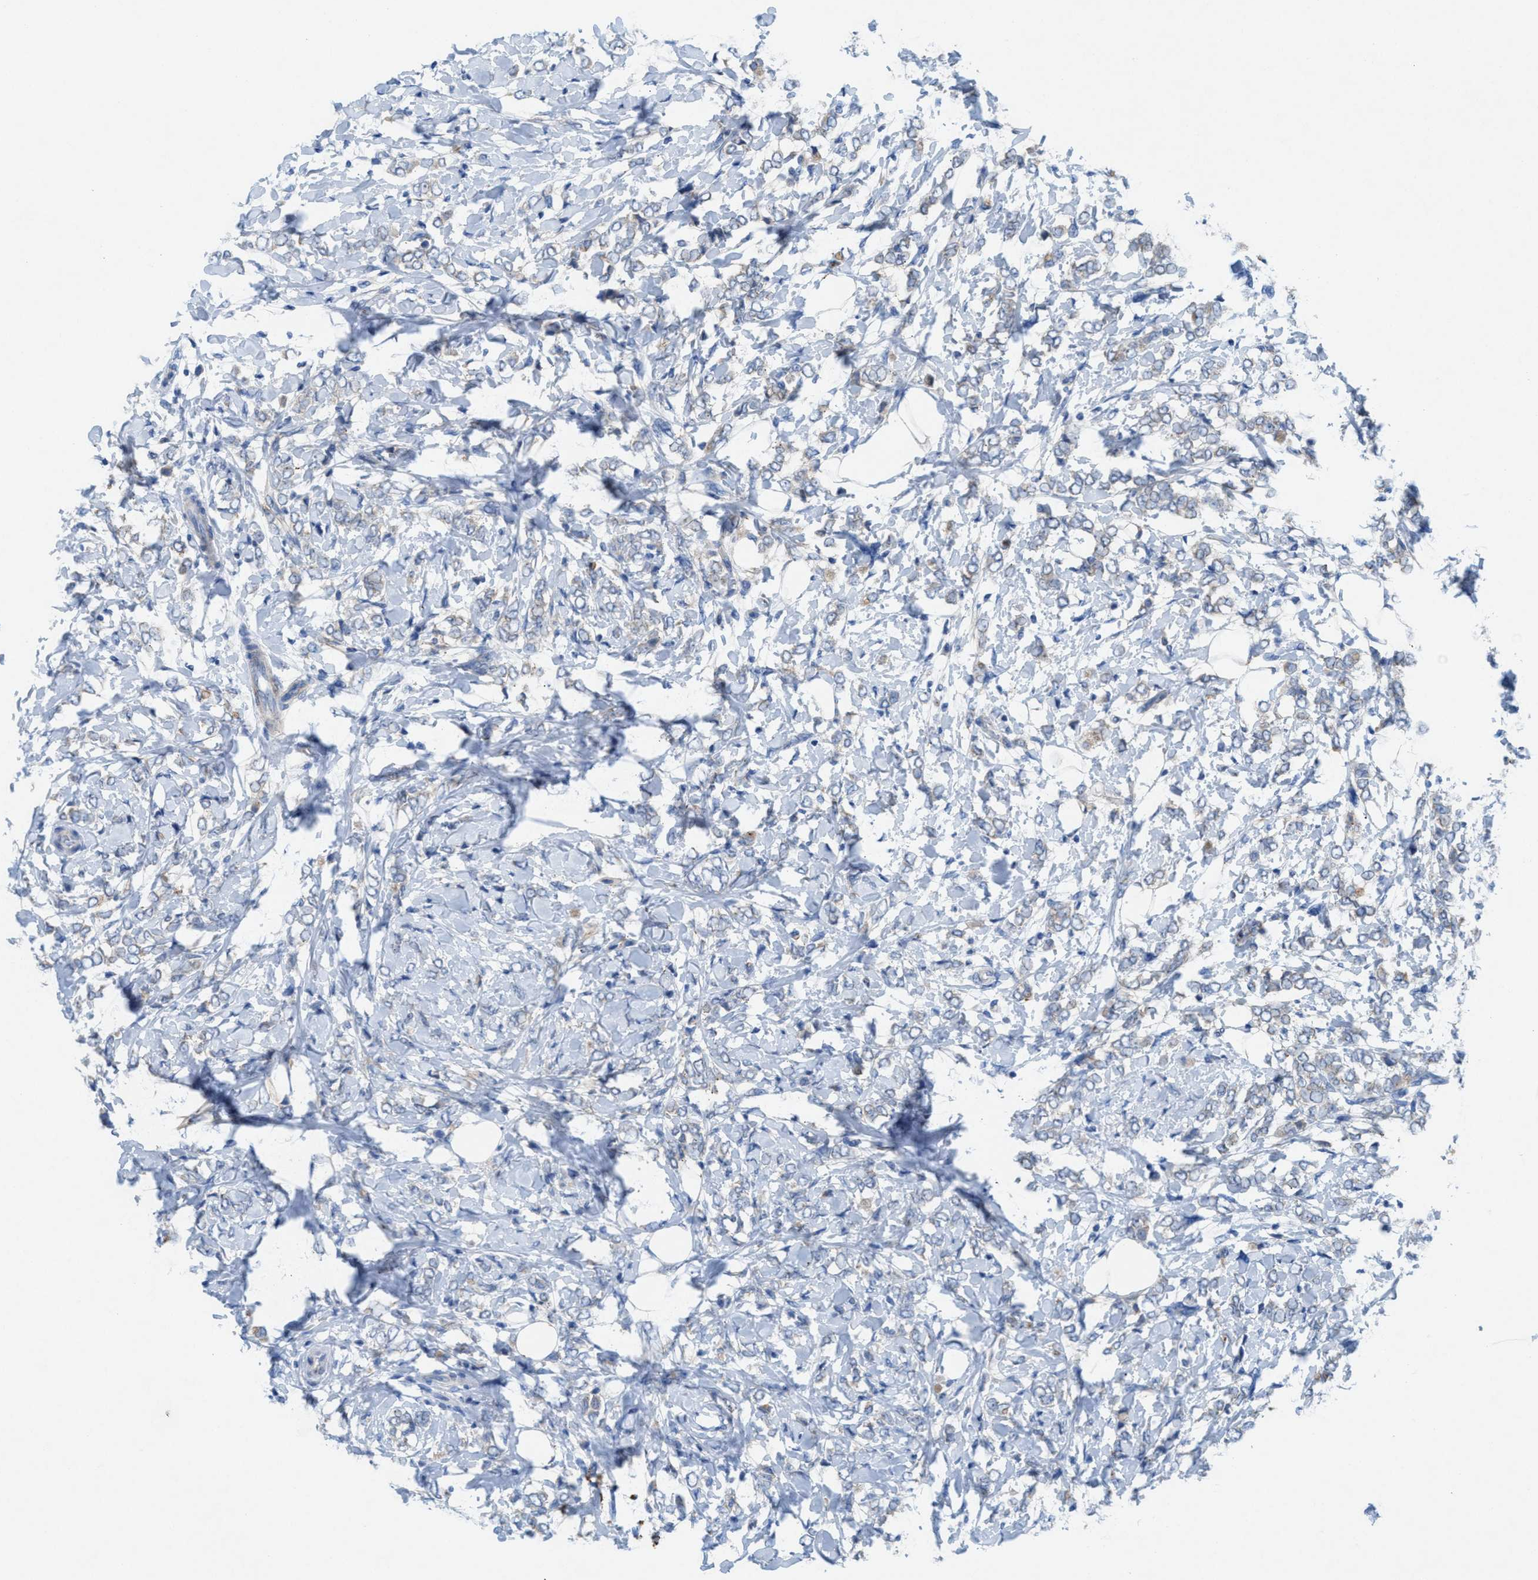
{"staining": {"intensity": "negative", "quantity": "none", "location": "none"}, "tissue": "breast cancer", "cell_type": "Tumor cells", "image_type": "cancer", "snomed": [{"axis": "morphology", "description": "Normal tissue, NOS"}, {"axis": "morphology", "description": "Lobular carcinoma"}, {"axis": "topography", "description": "Breast"}], "caption": "The photomicrograph reveals no staining of tumor cells in breast cancer.", "gene": "CMTM1", "patient": {"sex": "female", "age": 47}}